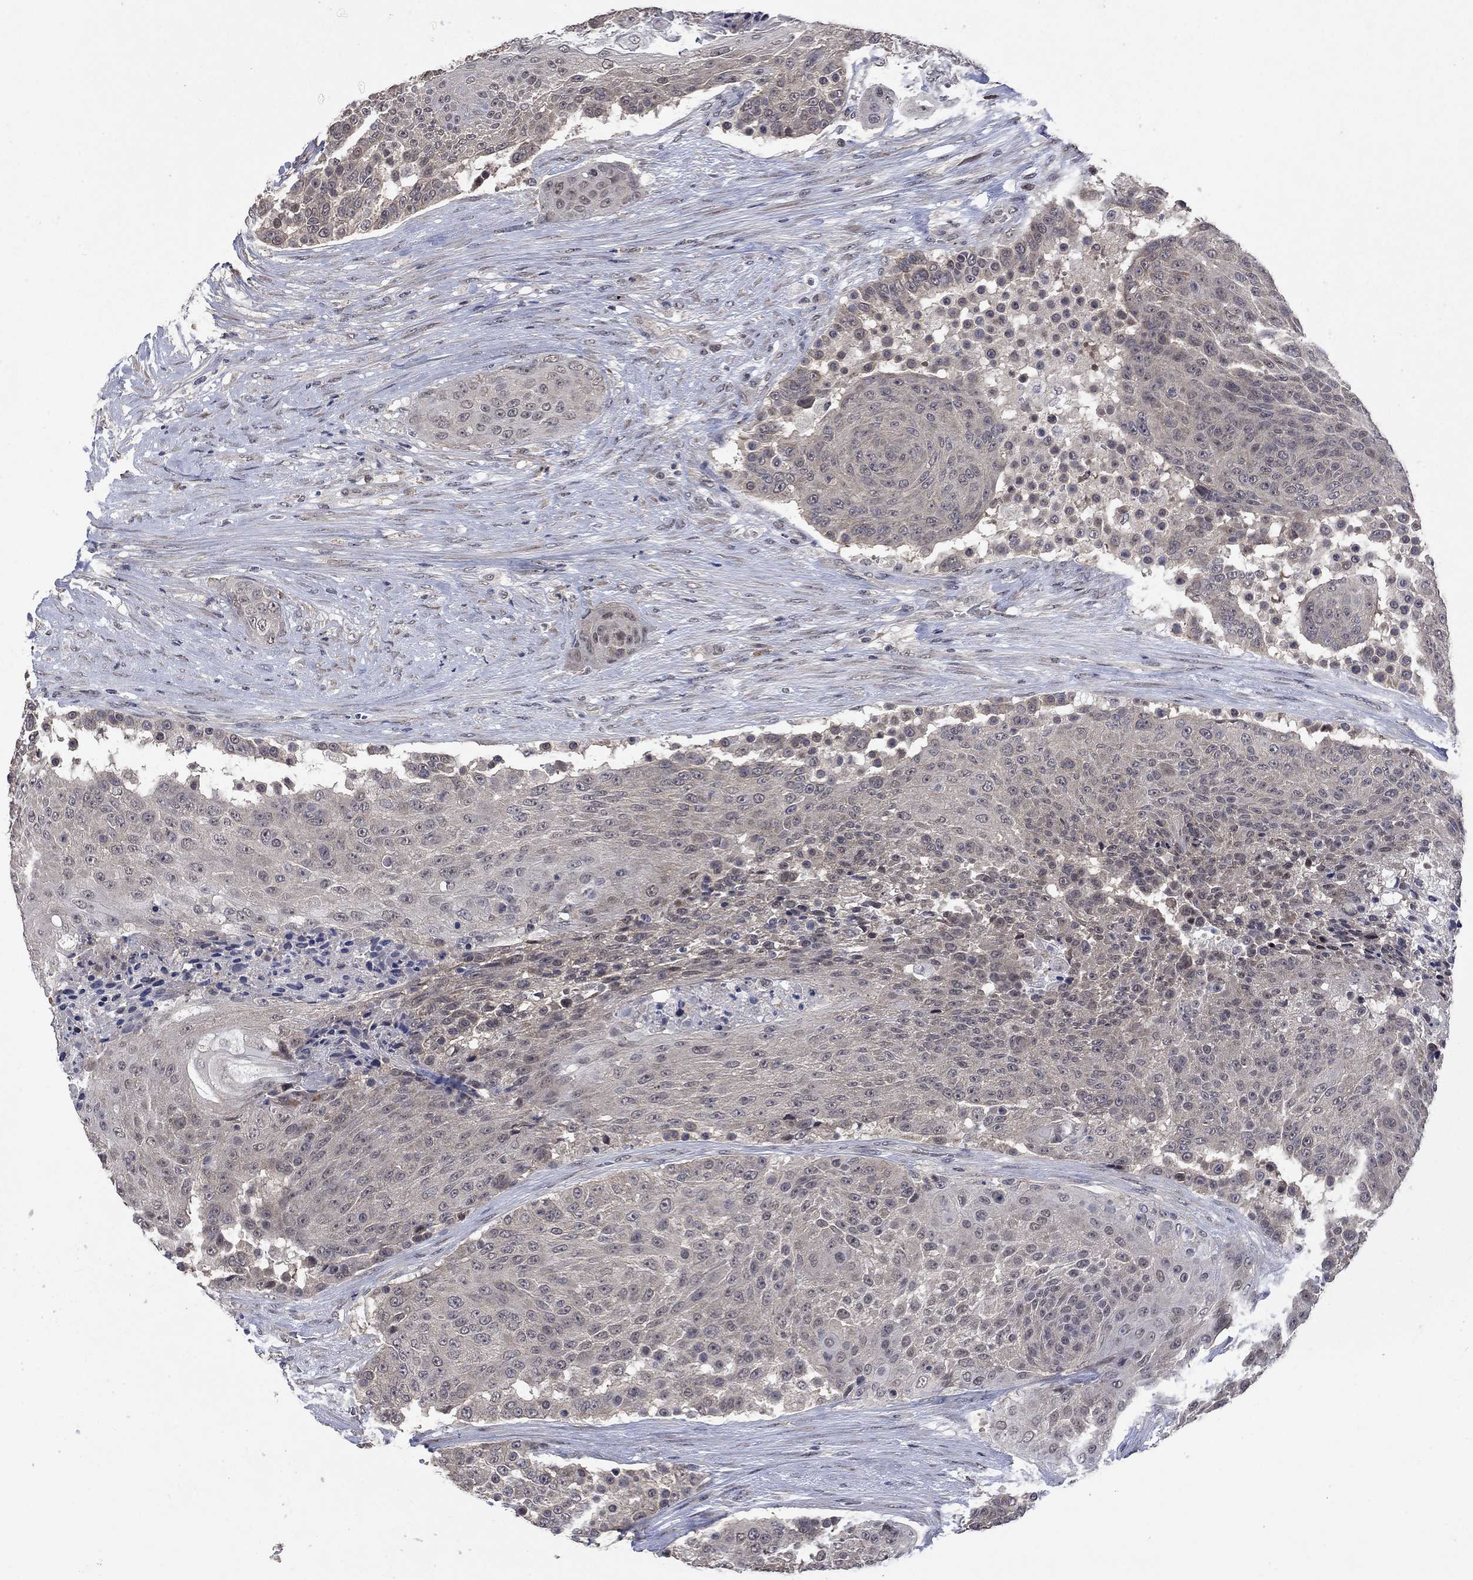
{"staining": {"intensity": "negative", "quantity": "none", "location": "none"}, "tissue": "urothelial cancer", "cell_type": "Tumor cells", "image_type": "cancer", "snomed": [{"axis": "morphology", "description": "Urothelial carcinoma, High grade"}, {"axis": "topography", "description": "Urinary bladder"}], "caption": "Human urothelial cancer stained for a protein using immunohistochemistry demonstrates no expression in tumor cells.", "gene": "PPP1R9A", "patient": {"sex": "female", "age": 63}}